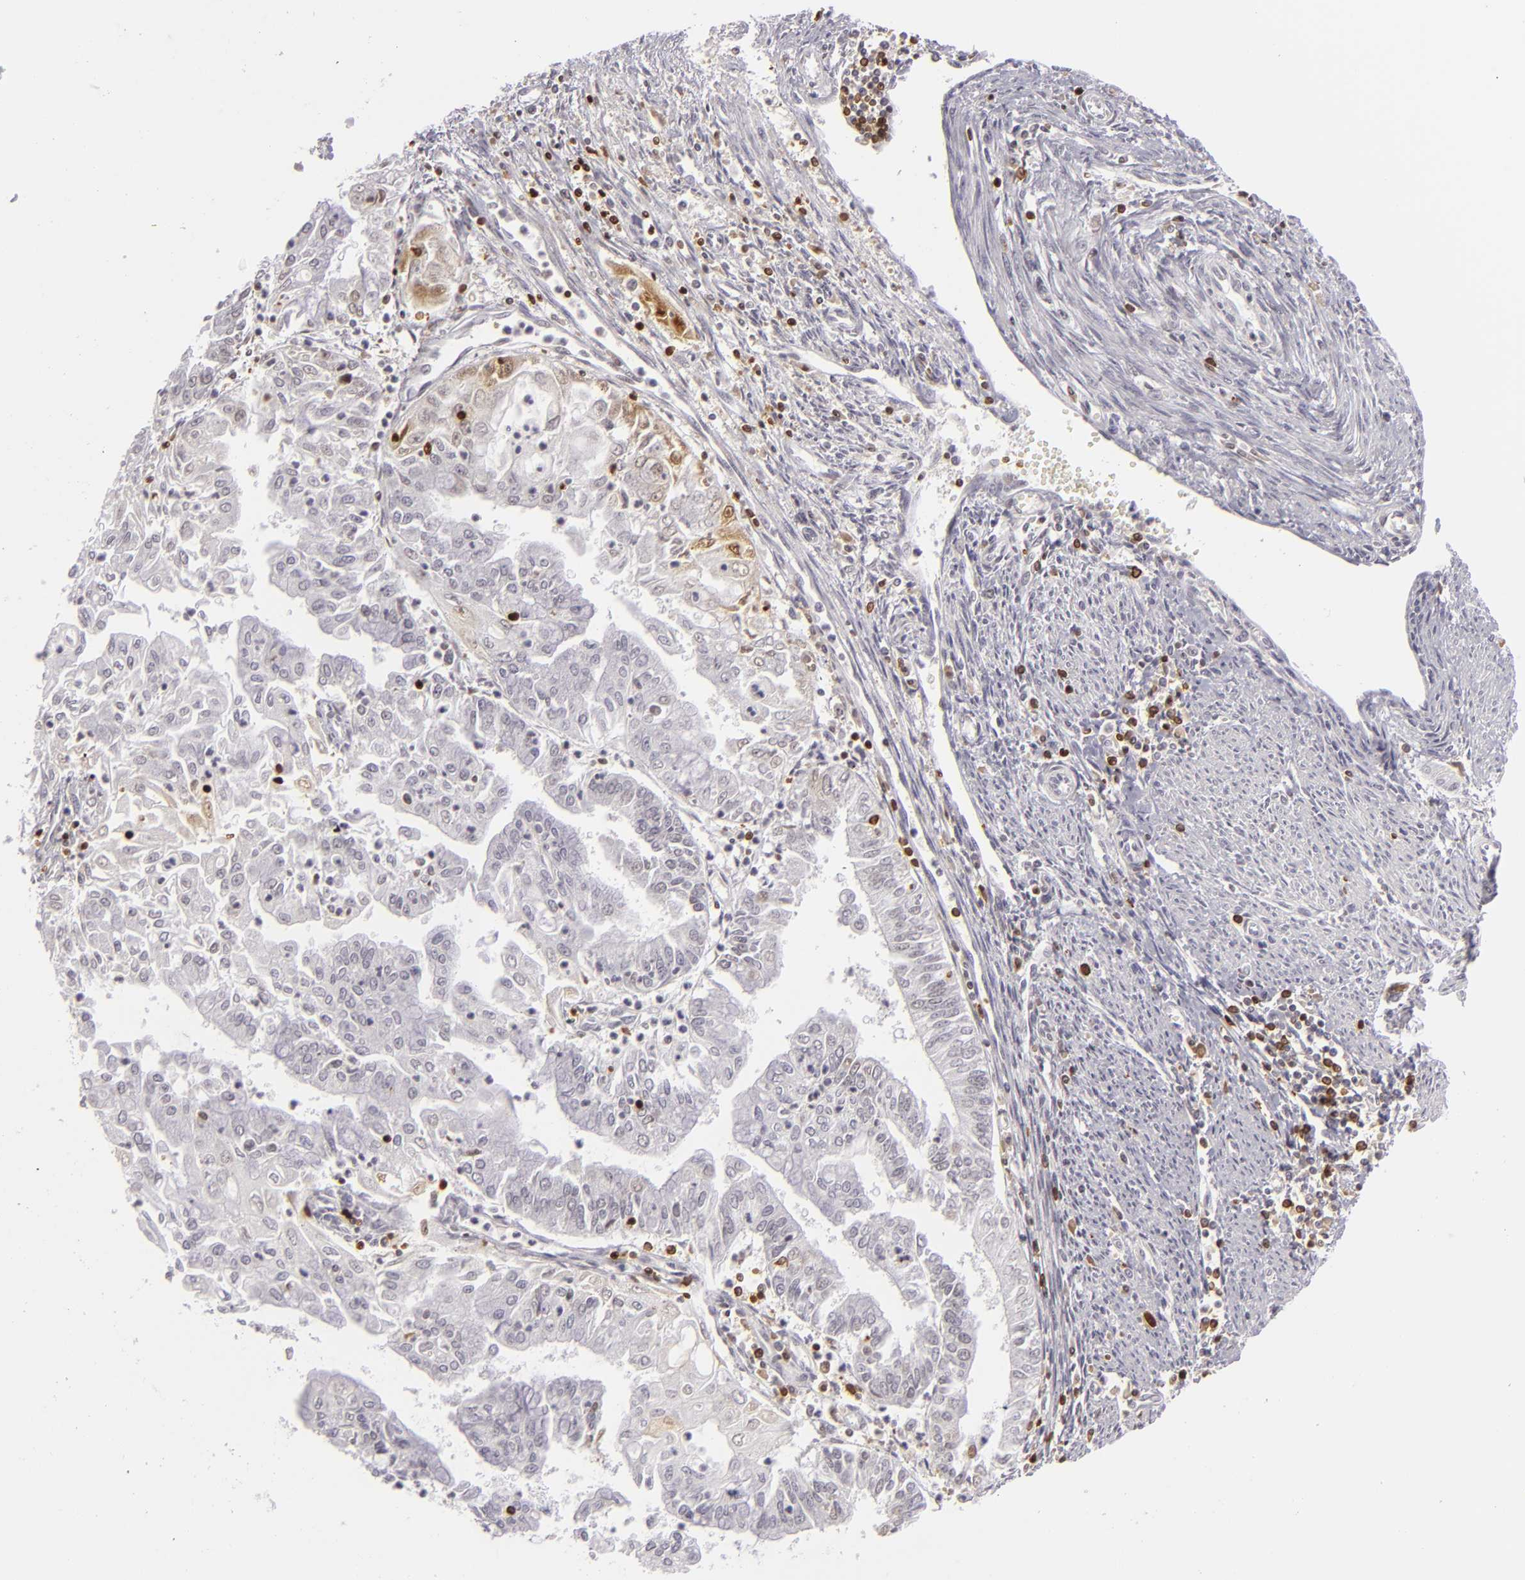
{"staining": {"intensity": "weak", "quantity": "<25%", "location": "cytoplasmic/membranous,nuclear"}, "tissue": "endometrial cancer", "cell_type": "Tumor cells", "image_type": "cancer", "snomed": [{"axis": "morphology", "description": "Adenocarcinoma, NOS"}, {"axis": "topography", "description": "Endometrium"}], "caption": "High power microscopy histopathology image of an immunohistochemistry histopathology image of endometrial adenocarcinoma, revealing no significant expression in tumor cells.", "gene": "APOBEC3G", "patient": {"sex": "female", "age": 75}}